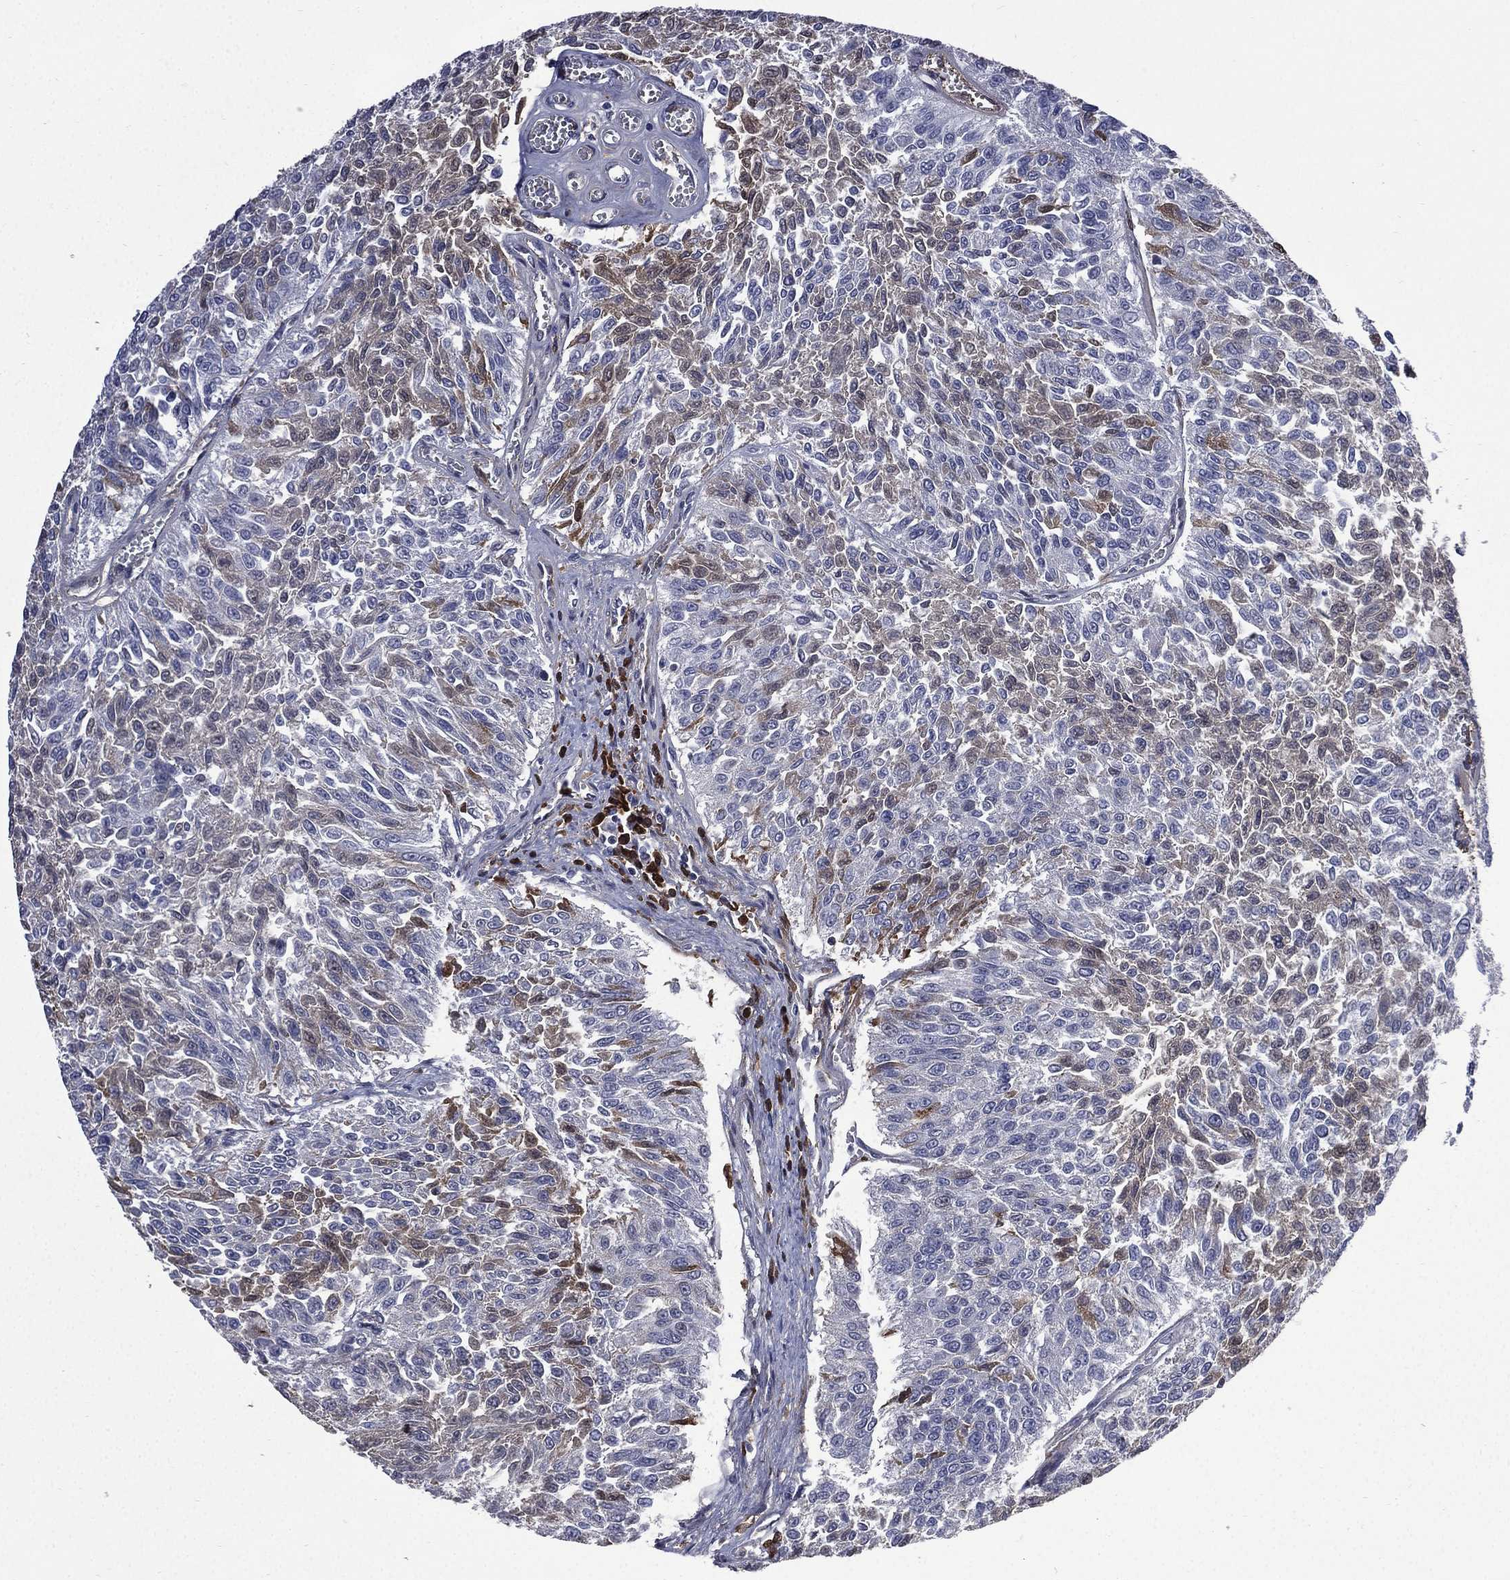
{"staining": {"intensity": "weak", "quantity": "<25%", "location": "cytoplasmic/membranous"}, "tissue": "urothelial cancer", "cell_type": "Tumor cells", "image_type": "cancer", "snomed": [{"axis": "morphology", "description": "Urothelial carcinoma, Low grade"}, {"axis": "topography", "description": "Urinary bladder"}], "caption": "IHC micrograph of neoplastic tissue: human urothelial cancer stained with DAB (3,3'-diaminobenzidine) shows no significant protein expression in tumor cells. (Immunohistochemistry (ihc), brightfield microscopy, high magnification).", "gene": "FGG", "patient": {"sex": "male", "age": 78}}